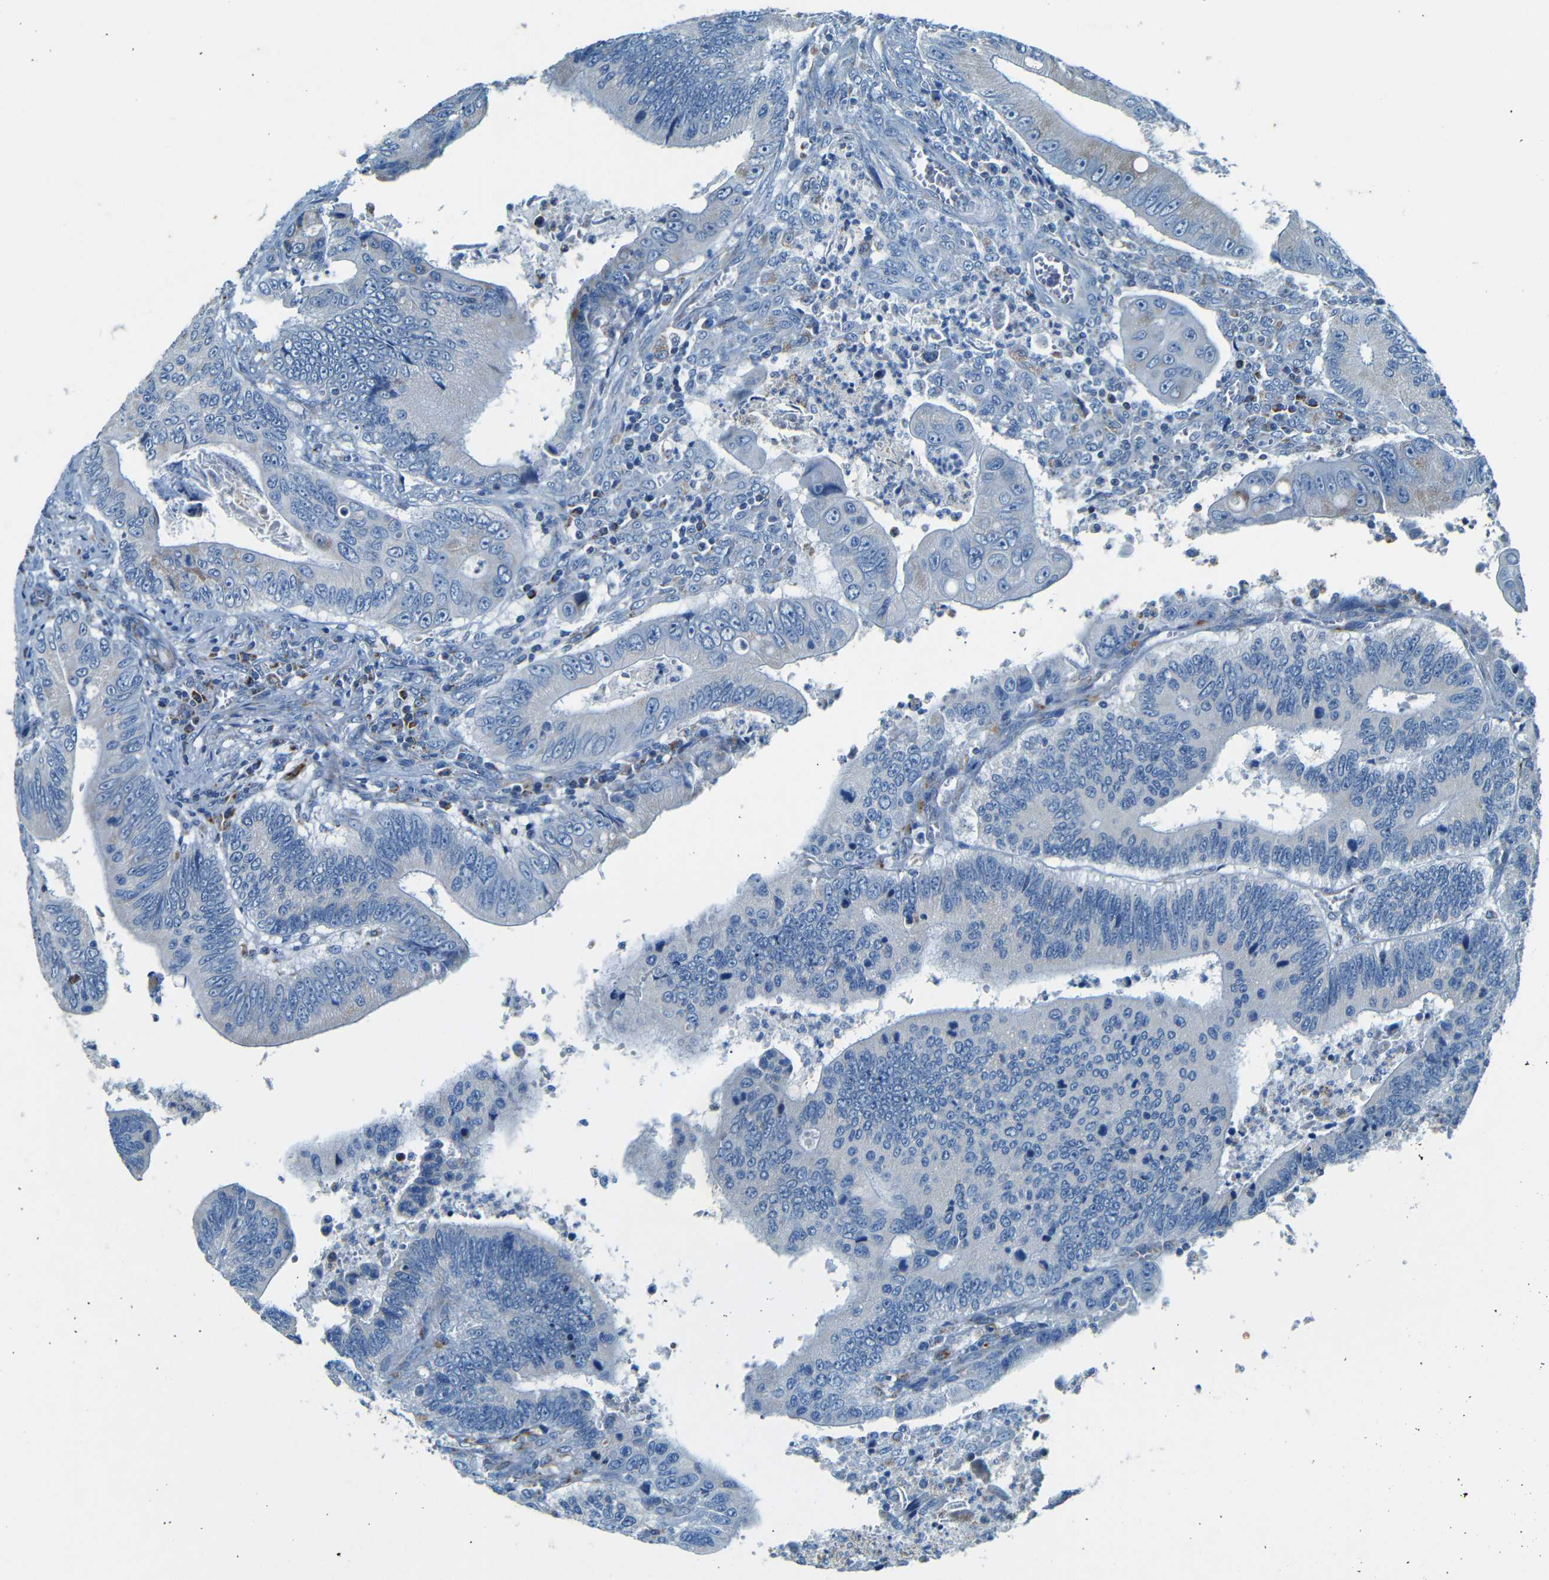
{"staining": {"intensity": "negative", "quantity": "none", "location": "none"}, "tissue": "colorectal cancer", "cell_type": "Tumor cells", "image_type": "cancer", "snomed": [{"axis": "morphology", "description": "Inflammation, NOS"}, {"axis": "morphology", "description": "Adenocarcinoma, NOS"}, {"axis": "topography", "description": "Colon"}], "caption": "The micrograph exhibits no staining of tumor cells in colorectal adenocarcinoma.", "gene": "WSCD2", "patient": {"sex": "male", "age": 72}}